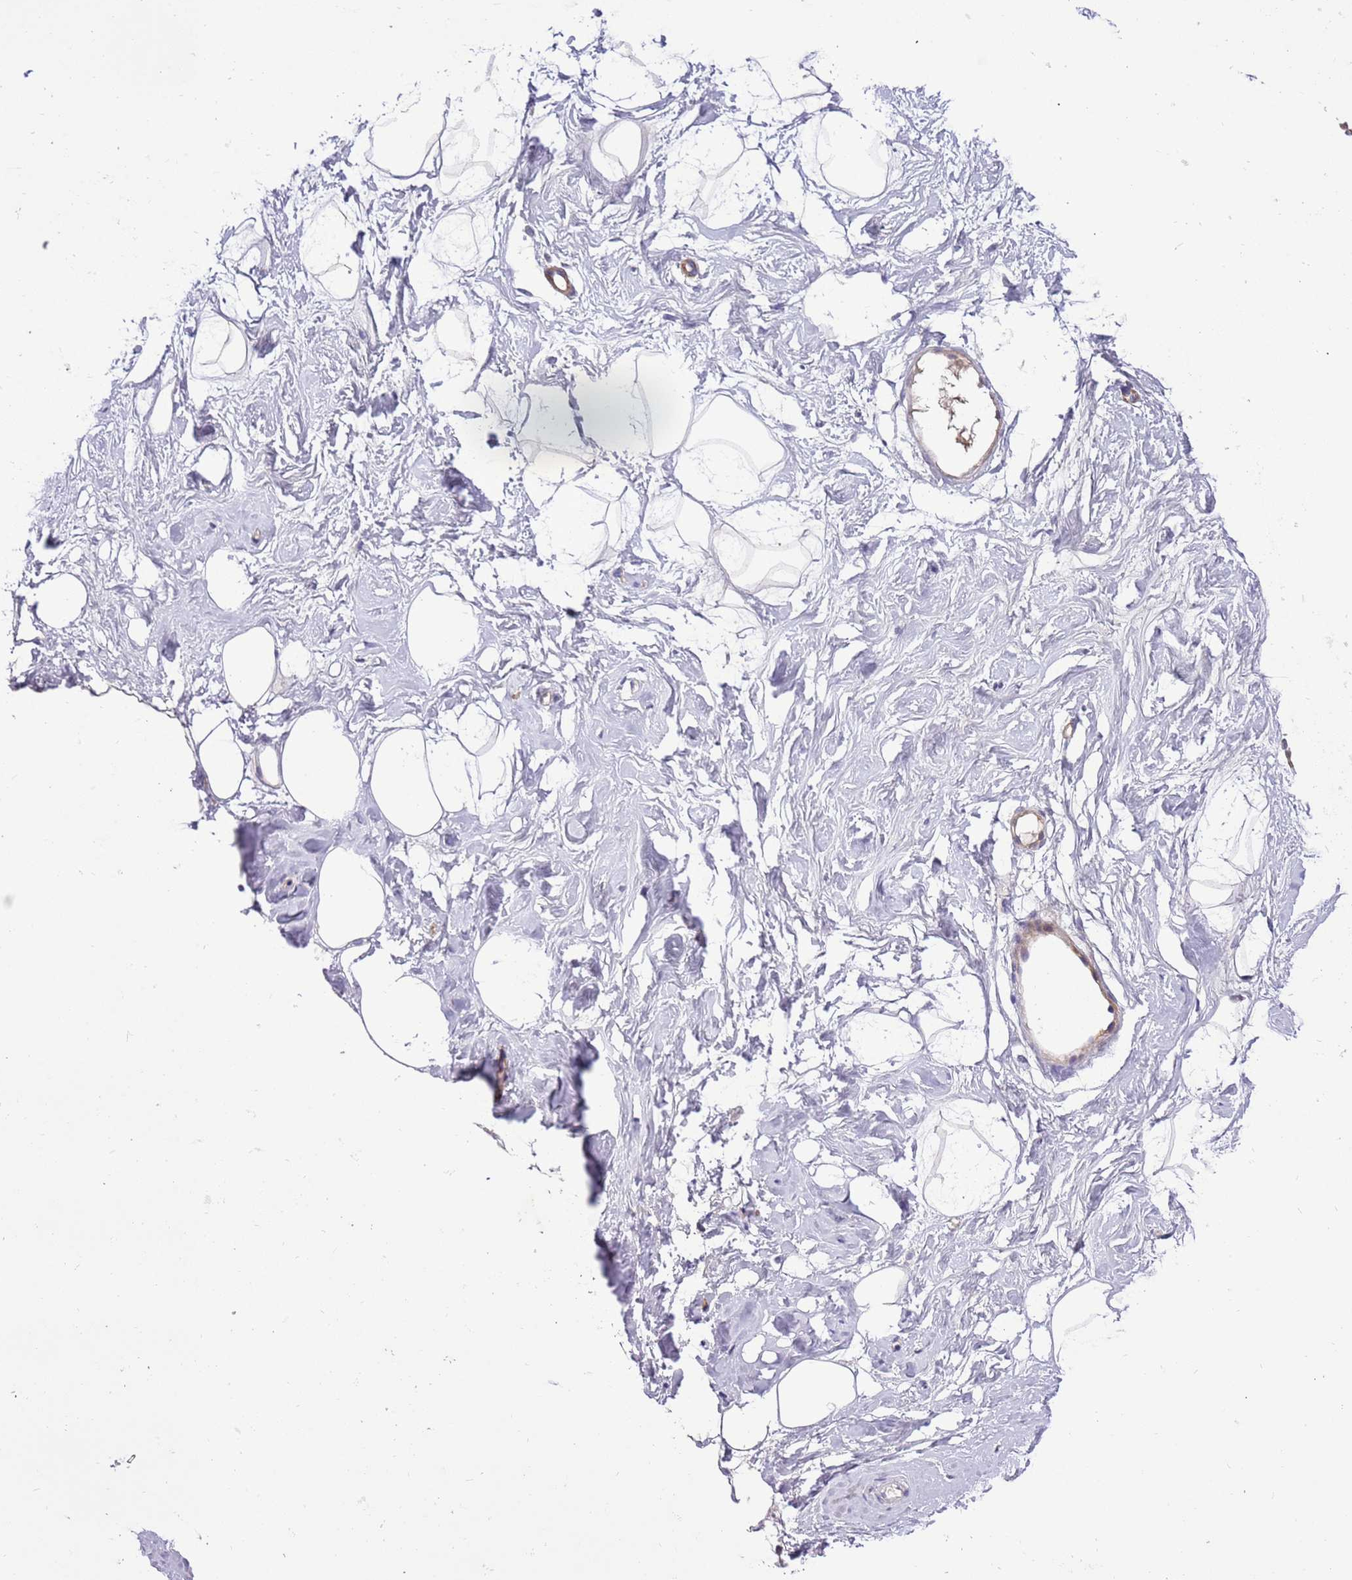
{"staining": {"intensity": "negative", "quantity": "none", "location": "none"}, "tissue": "breast", "cell_type": "Adipocytes", "image_type": "normal", "snomed": [{"axis": "morphology", "description": "Normal tissue, NOS"}, {"axis": "morphology", "description": "Adenoma, NOS"}, {"axis": "topography", "description": "Breast"}], "caption": "High magnification brightfield microscopy of unremarkable breast stained with DAB (brown) and counterstained with hematoxylin (blue): adipocytes show no significant expression.", "gene": "MAGEF1", "patient": {"sex": "female", "age": 23}}